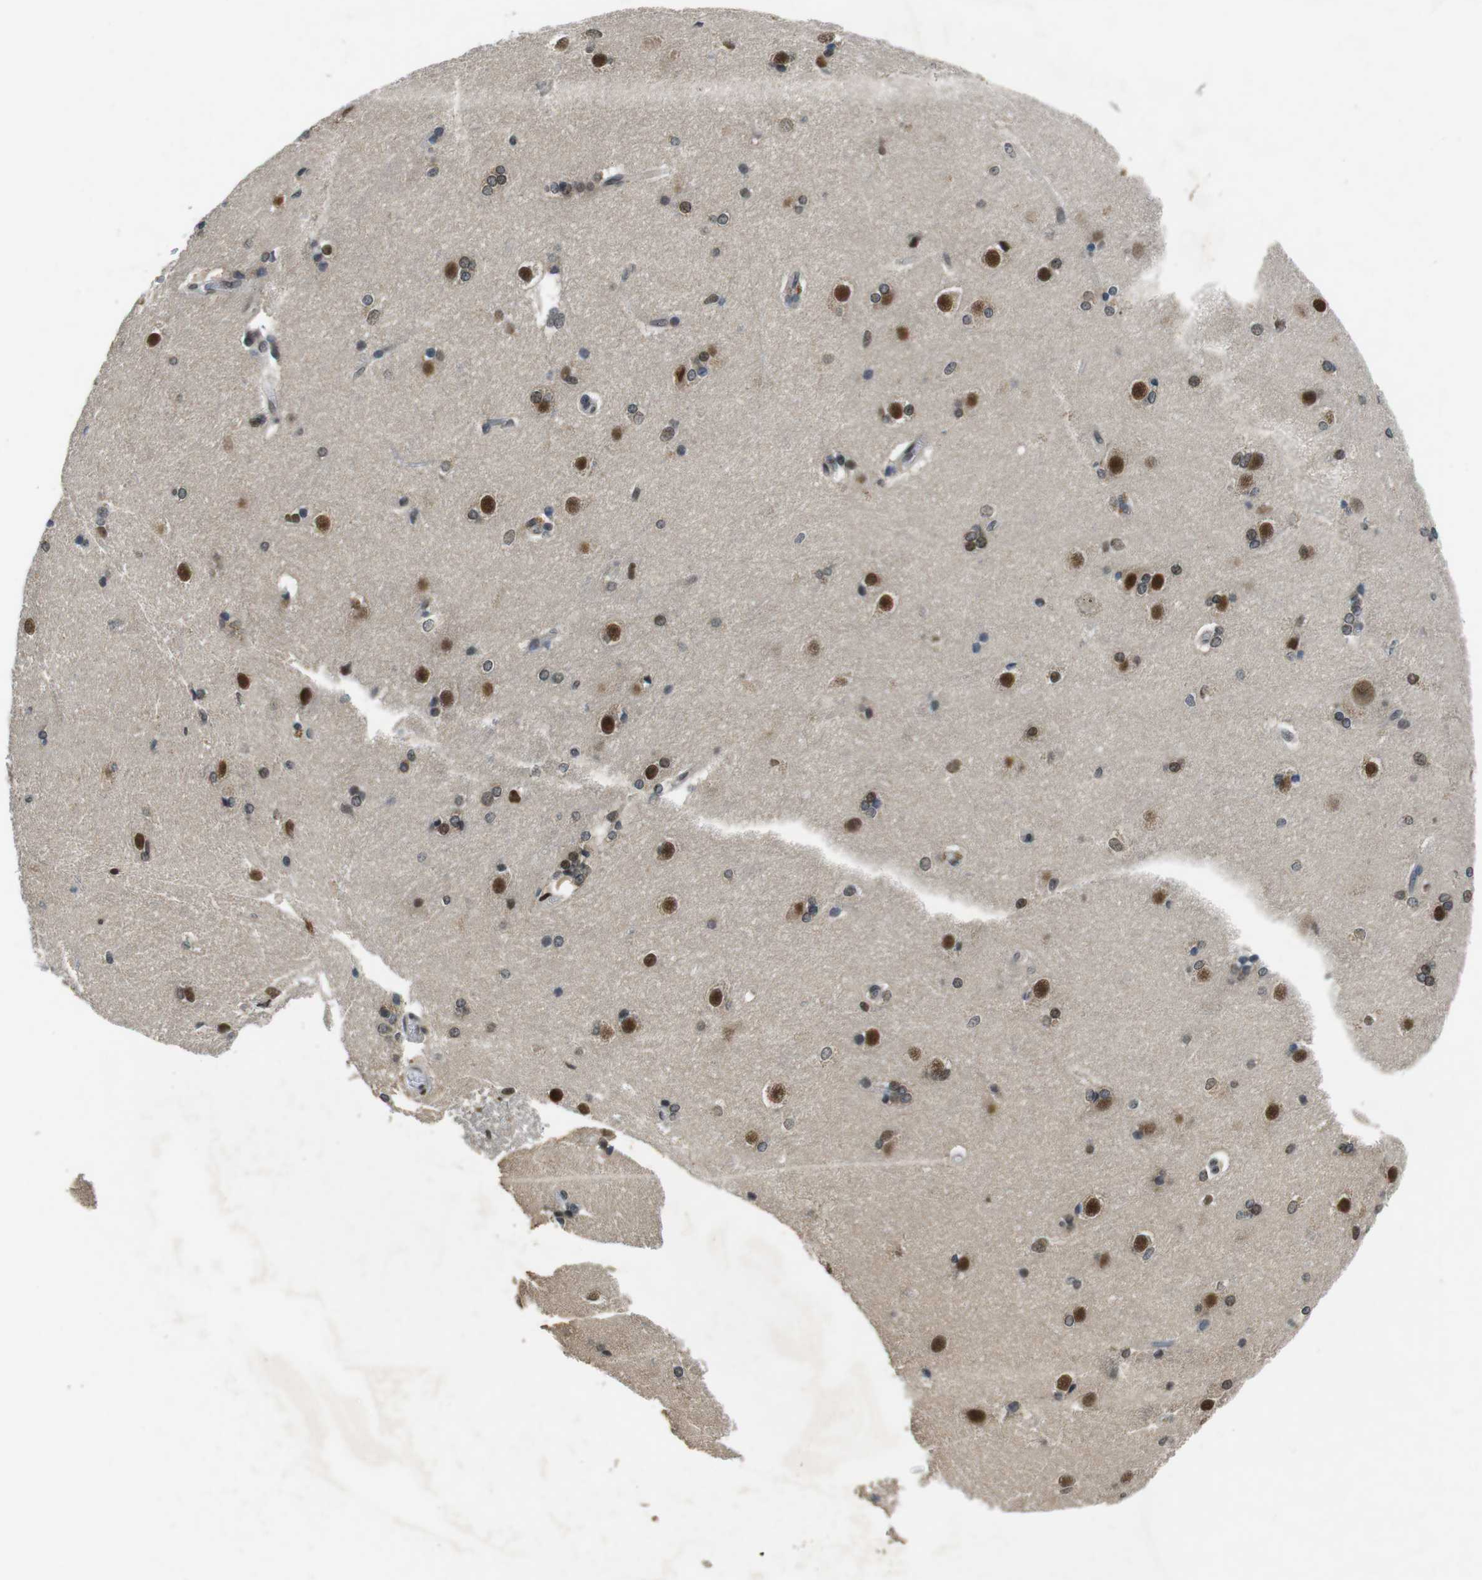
{"staining": {"intensity": "moderate", "quantity": "25%-75%", "location": "nuclear"}, "tissue": "caudate", "cell_type": "Glial cells", "image_type": "normal", "snomed": [{"axis": "morphology", "description": "Normal tissue, NOS"}, {"axis": "topography", "description": "Lateral ventricle wall"}], "caption": "Caudate stained with immunohistochemistry (IHC) demonstrates moderate nuclear positivity in approximately 25%-75% of glial cells.", "gene": "NEK4", "patient": {"sex": "female", "age": 19}}